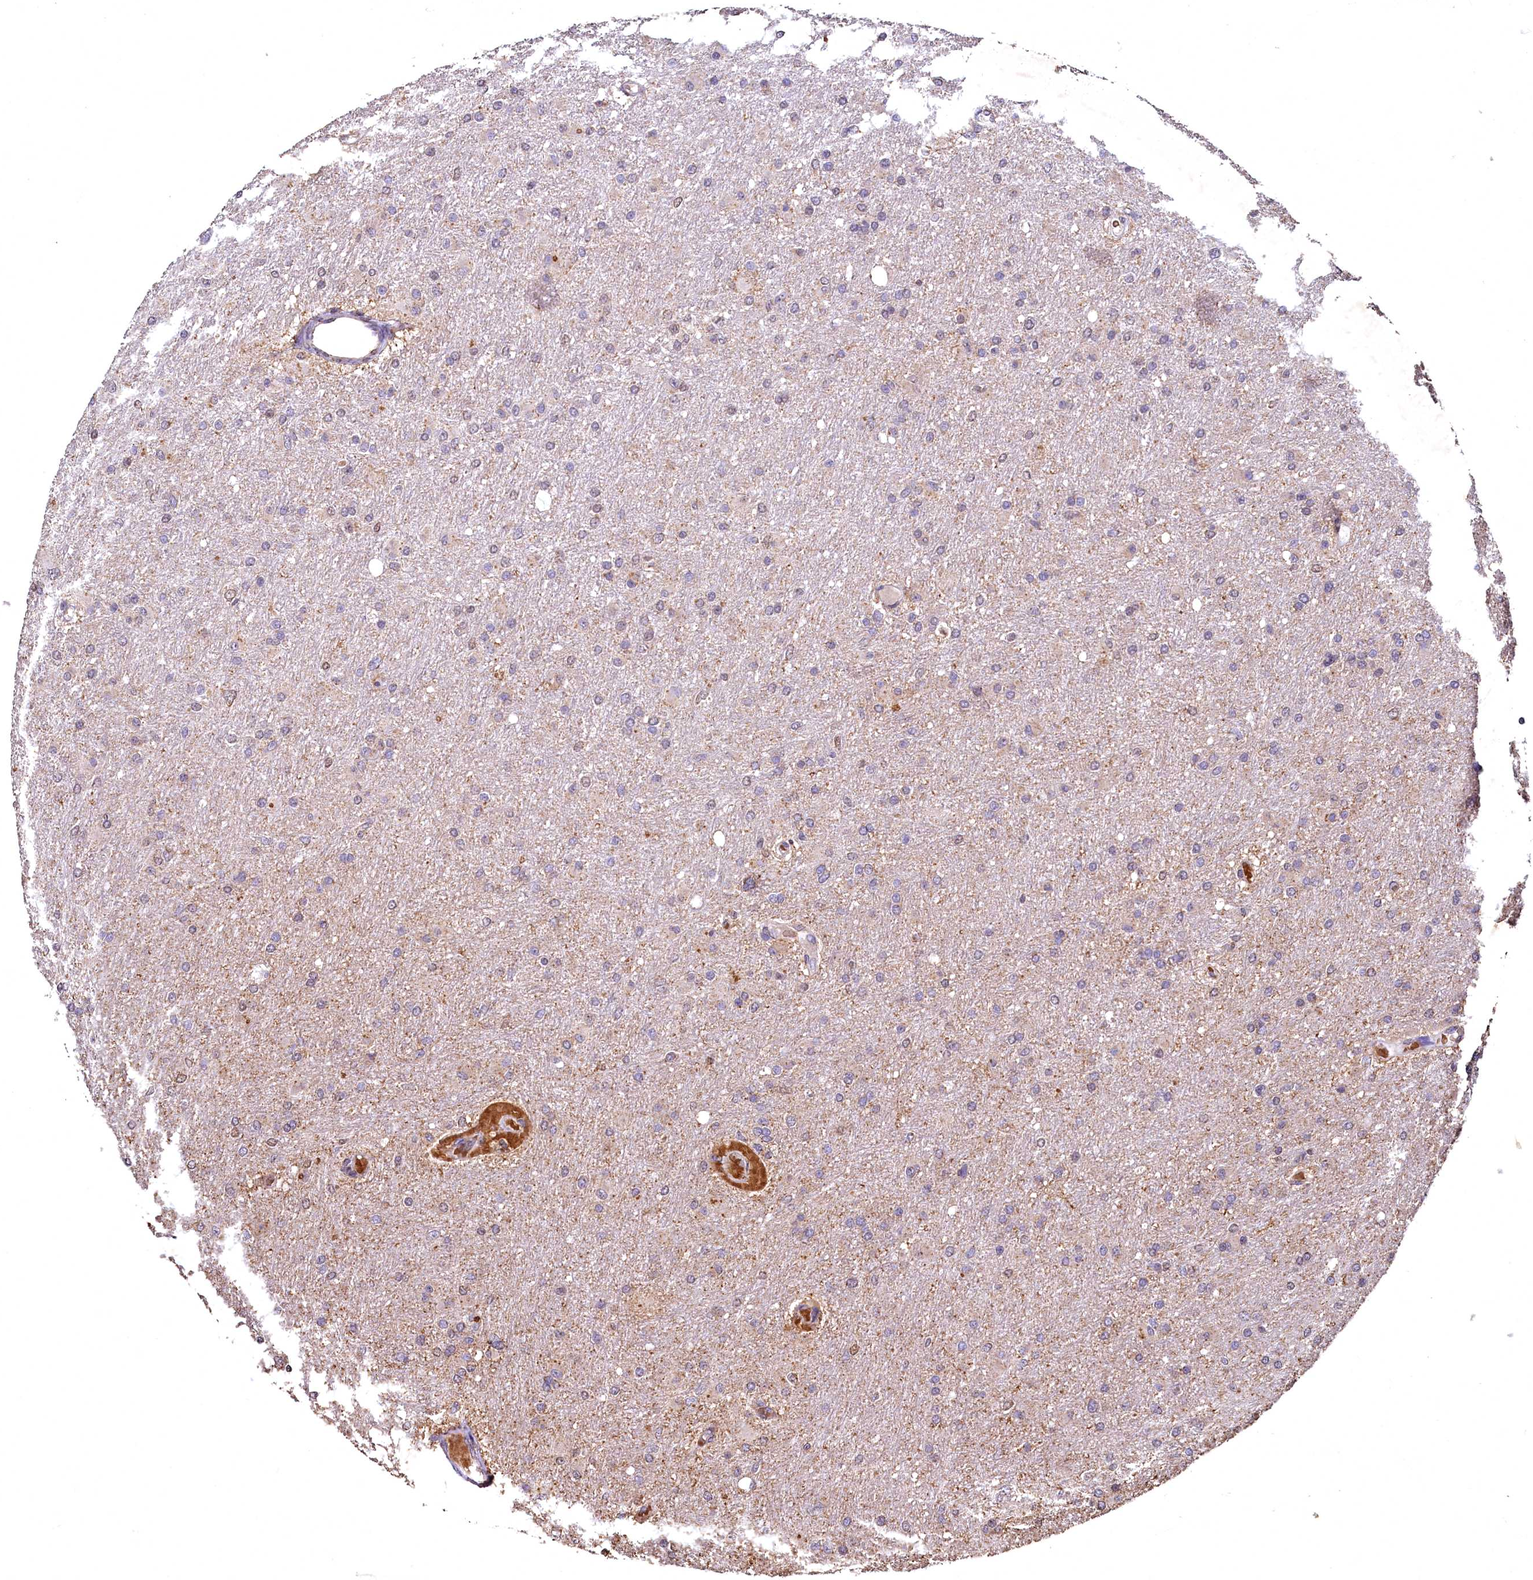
{"staining": {"intensity": "weak", "quantity": "<25%", "location": "cytoplasmic/membranous"}, "tissue": "glioma", "cell_type": "Tumor cells", "image_type": "cancer", "snomed": [{"axis": "morphology", "description": "Glioma, malignant, High grade"}, {"axis": "topography", "description": "Cerebral cortex"}], "caption": "Immunohistochemistry (IHC) micrograph of human malignant high-grade glioma stained for a protein (brown), which displays no expression in tumor cells.", "gene": "SPTA1", "patient": {"sex": "female", "age": 36}}